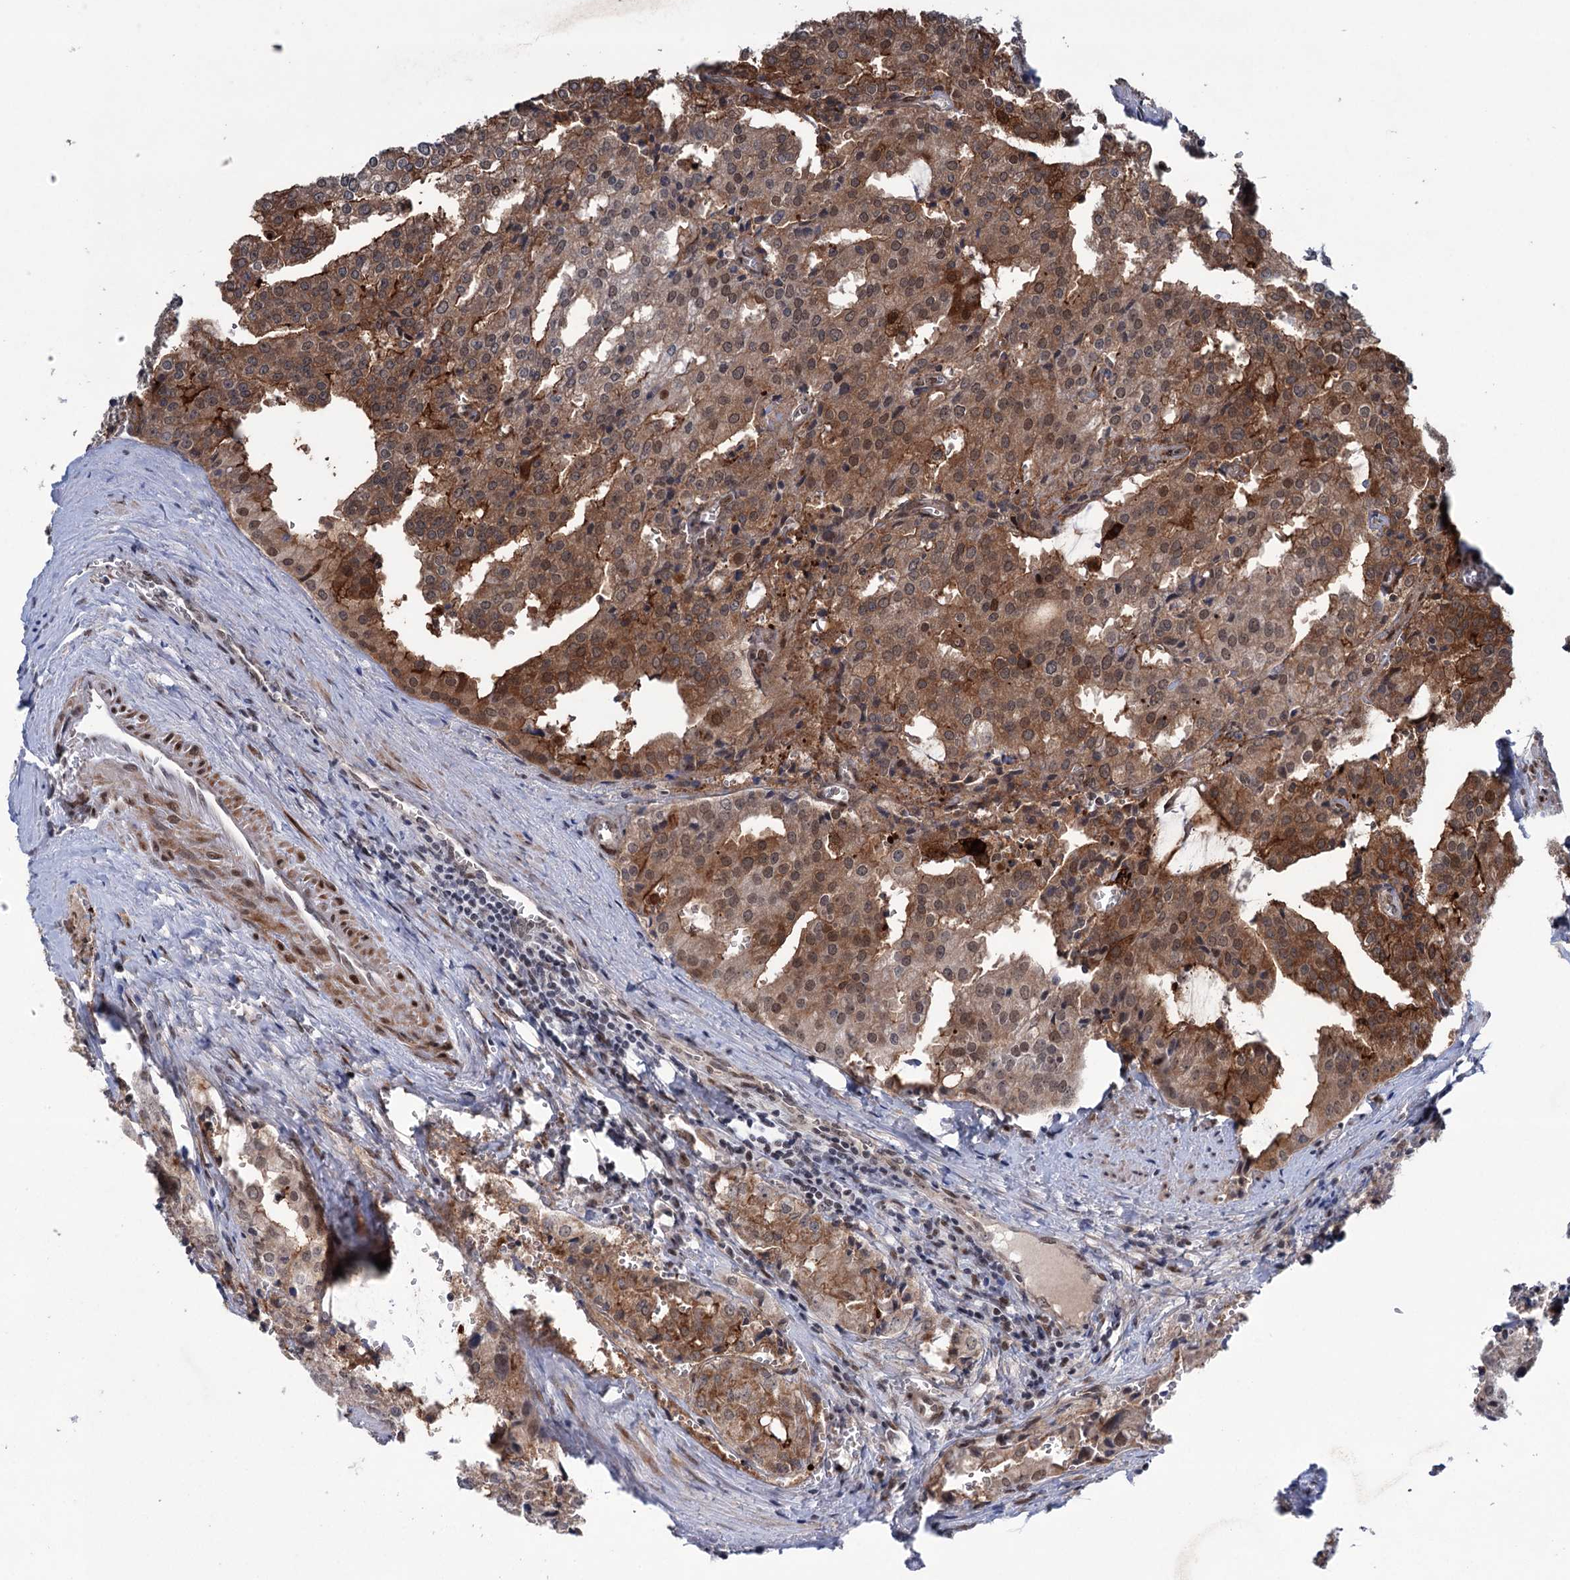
{"staining": {"intensity": "moderate", "quantity": ">75%", "location": "cytoplasmic/membranous,nuclear"}, "tissue": "prostate cancer", "cell_type": "Tumor cells", "image_type": "cancer", "snomed": [{"axis": "morphology", "description": "Adenocarcinoma, High grade"}, {"axis": "topography", "description": "Prostate"}], "caption": "IHC image of prostate adenocarcinoma (high-grade) stained for a protein (brown), which exhibits medium levels of moderate cytoplasmic/membranous and nuclear staining in approximately >75% of tumor cells.", "gene": "FAM53A", "patient": {"sex": "male", "age": 68}}